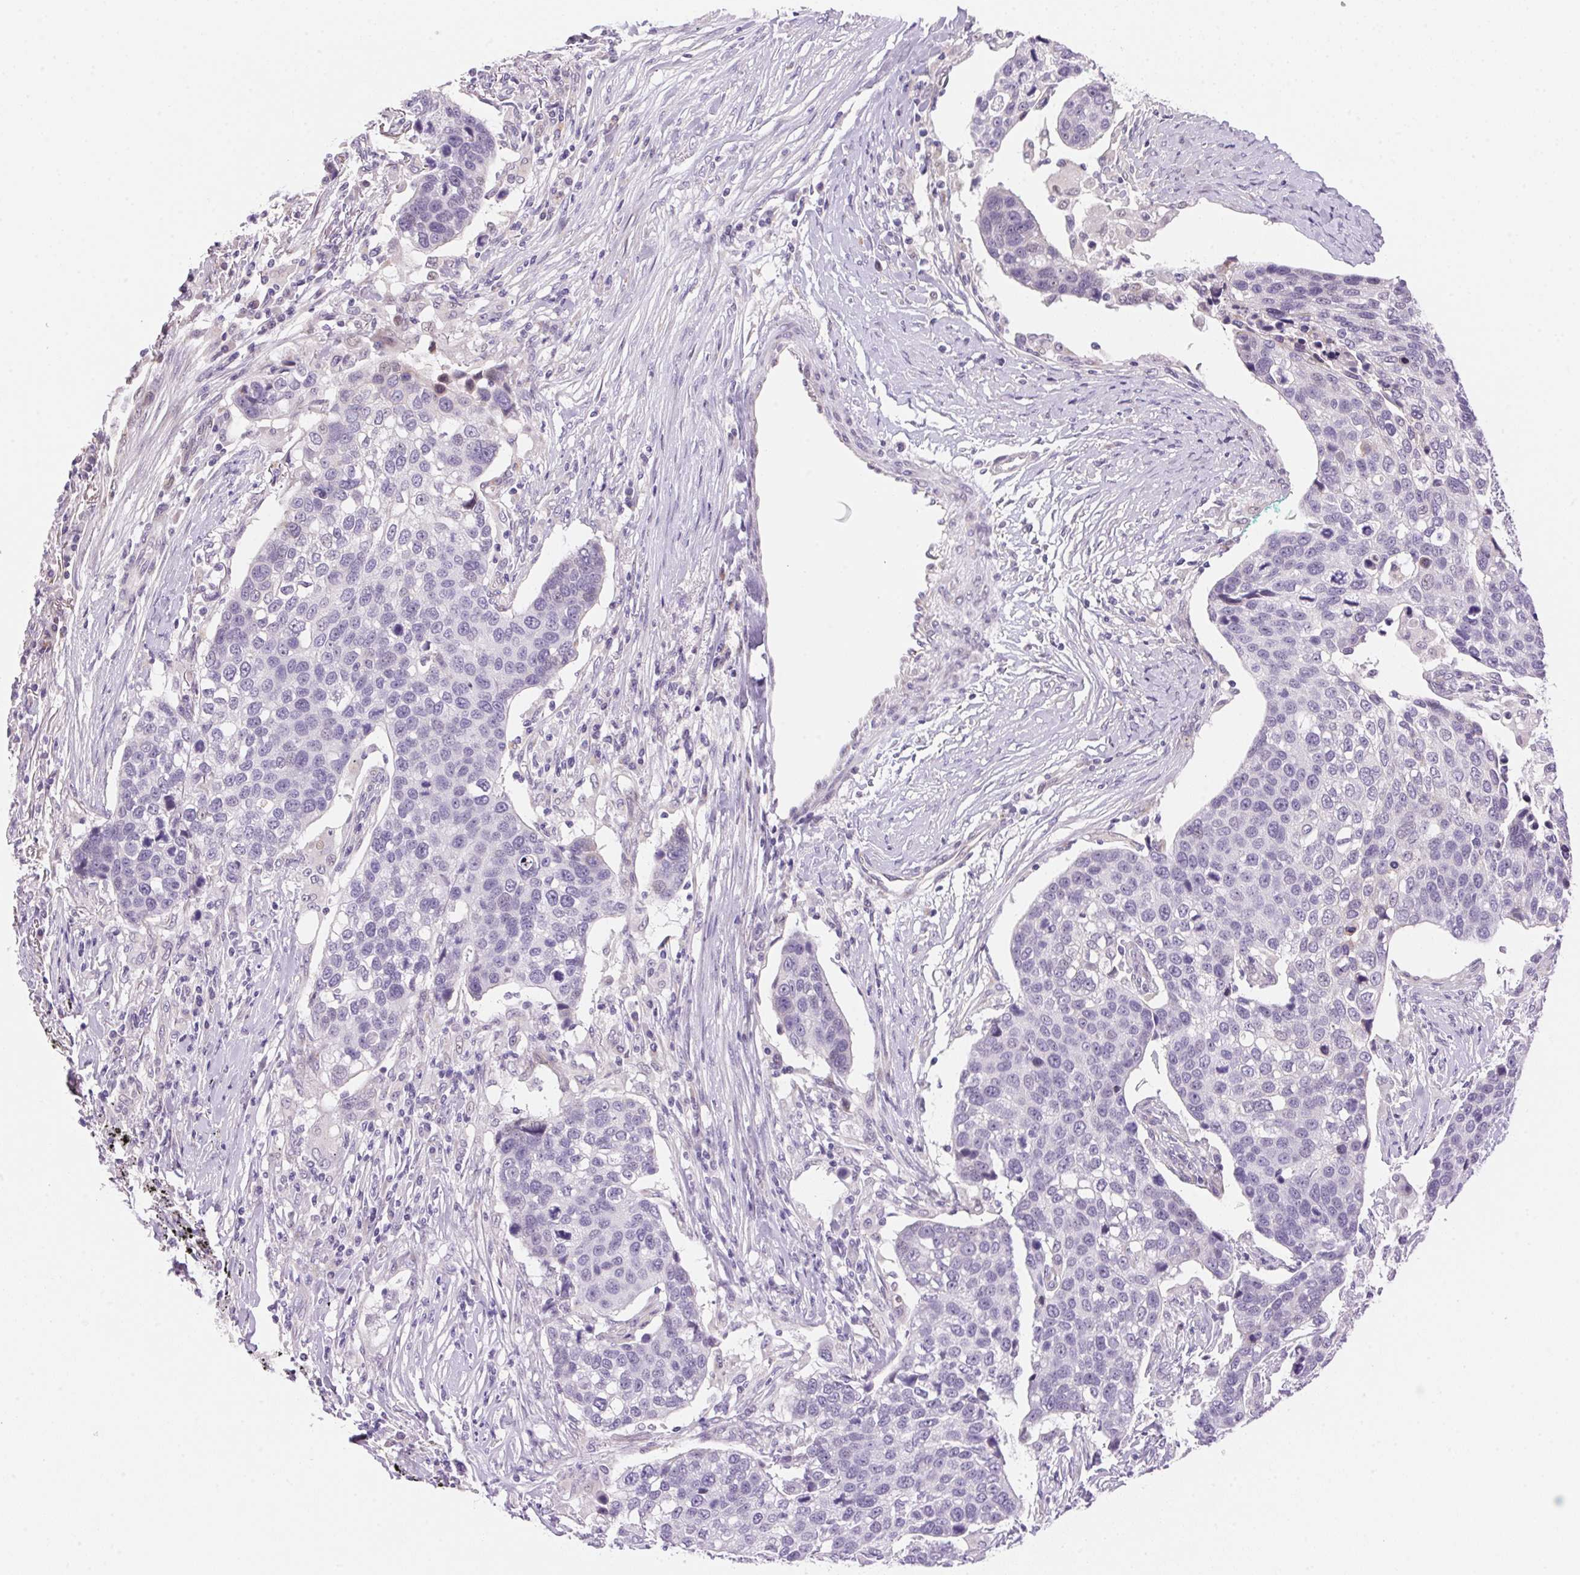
{"staining": {"intensity": "negative", "quantity": "none", "location": "none"}, "tissue": "lung cancer", "cell_type": "Tumor cells", "image_type": "cancer", "snomed": [{"axis": "morphology", "description": "Squamous cell carcinoma, NOS"}, {"axis": "topography", "description": "Lymph node"}, {"axis": "topography", "description": "Lung"}], "caption": "The image demonstrates no staining of tumor cells in squamous cell carcinoma (lung).", "gene": "TEKT1", "patient": {"sex": "male", "age": 61}}